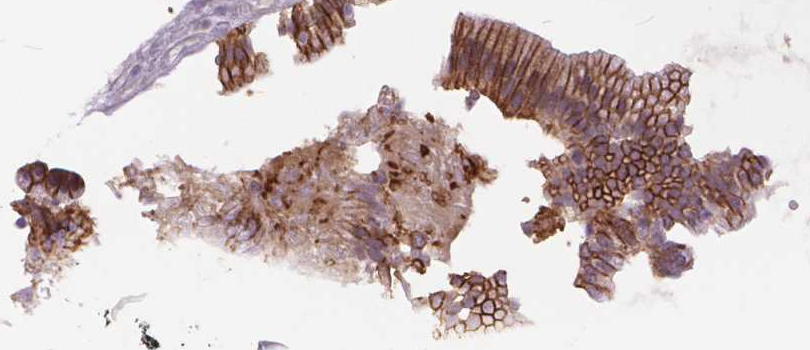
{"staining": {"intensity": "strong", "quantity": ">75%", "location": "cytoplasmic/membranous"}, "tissue": "gallbladder", "cell_type": "Glandular cells", "image_type": "normal", "snomed": [{"axis": "morphology", "description": "Normal tissue, NOS"}, {"axis": "topography", "description": "Gallbladder"}, {"axis": "topography", "description": "Peripheral nerve tissue"}], "caption": "DAB (3,3'-diaminobenzidine) immunohistochemical staining of normal gallbladder exhibits strong cytoplasmic/membranous protein staining in about >75% of glandular cells. The staining was performed using DAB, with brown indicating positive protein expression. Nuclei are stained blue with hematoxylin.", "gene": "MAN2C1", "patient": {"sex": "male", "age": 17}}